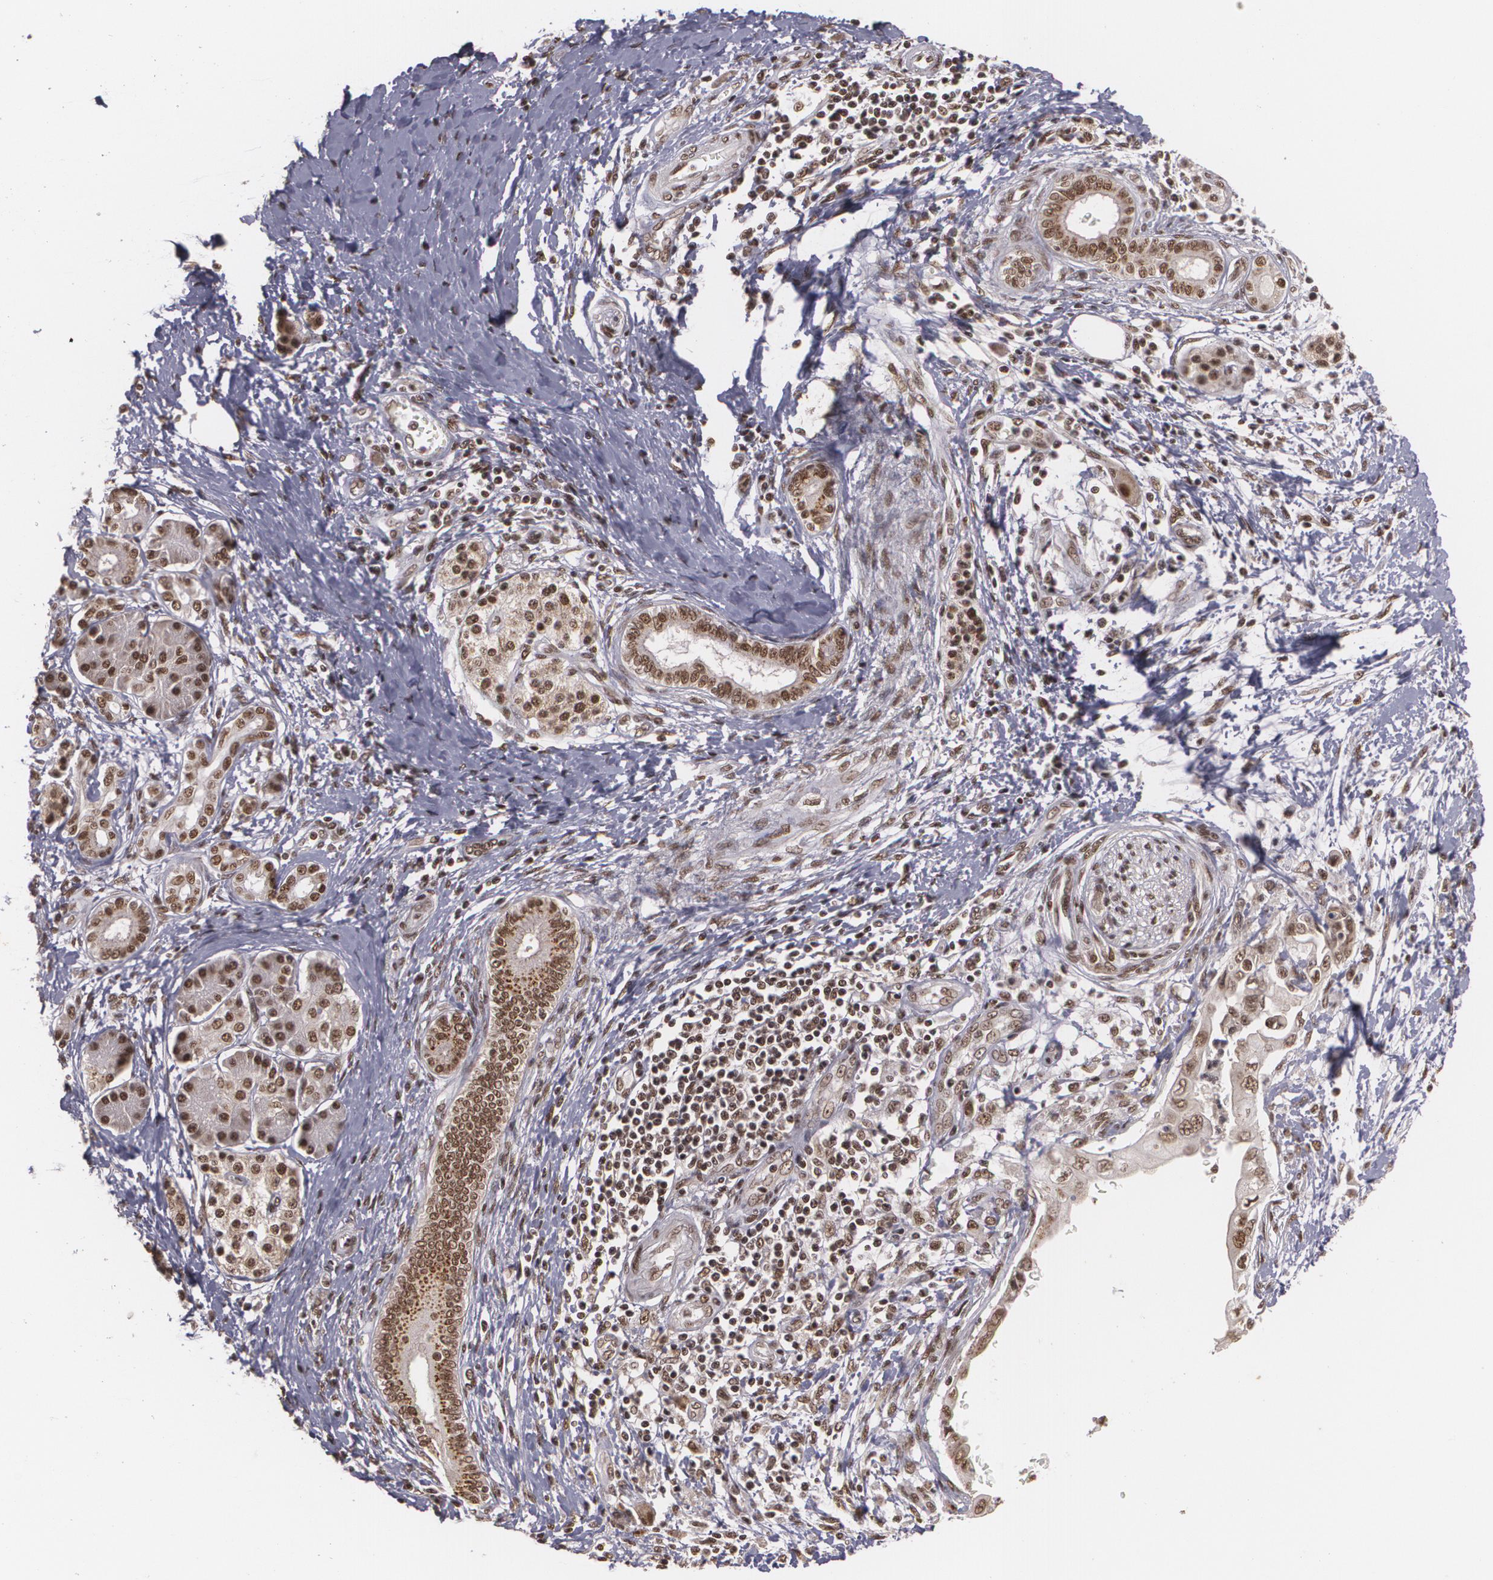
{"staining": {"intensity": "strong", "quantity": ">75%", "location": "nuclear"}, "tissue": "pancreatic cancer", "cell_type": "Tumor cells", "image_type": "cancer", "snomed": [{"axis": "morphology", "description": "Adenocarcinoma, NOS"}, {"axis": "topography", "description": "Pancreas"}], "caption": "IHC of pancreatic cancer exhibits high levels of strong nuclear expression in approximately >75% of tumor cells.", "gene": "RXRB", "patient": {"sex": "female", "age": 66}}